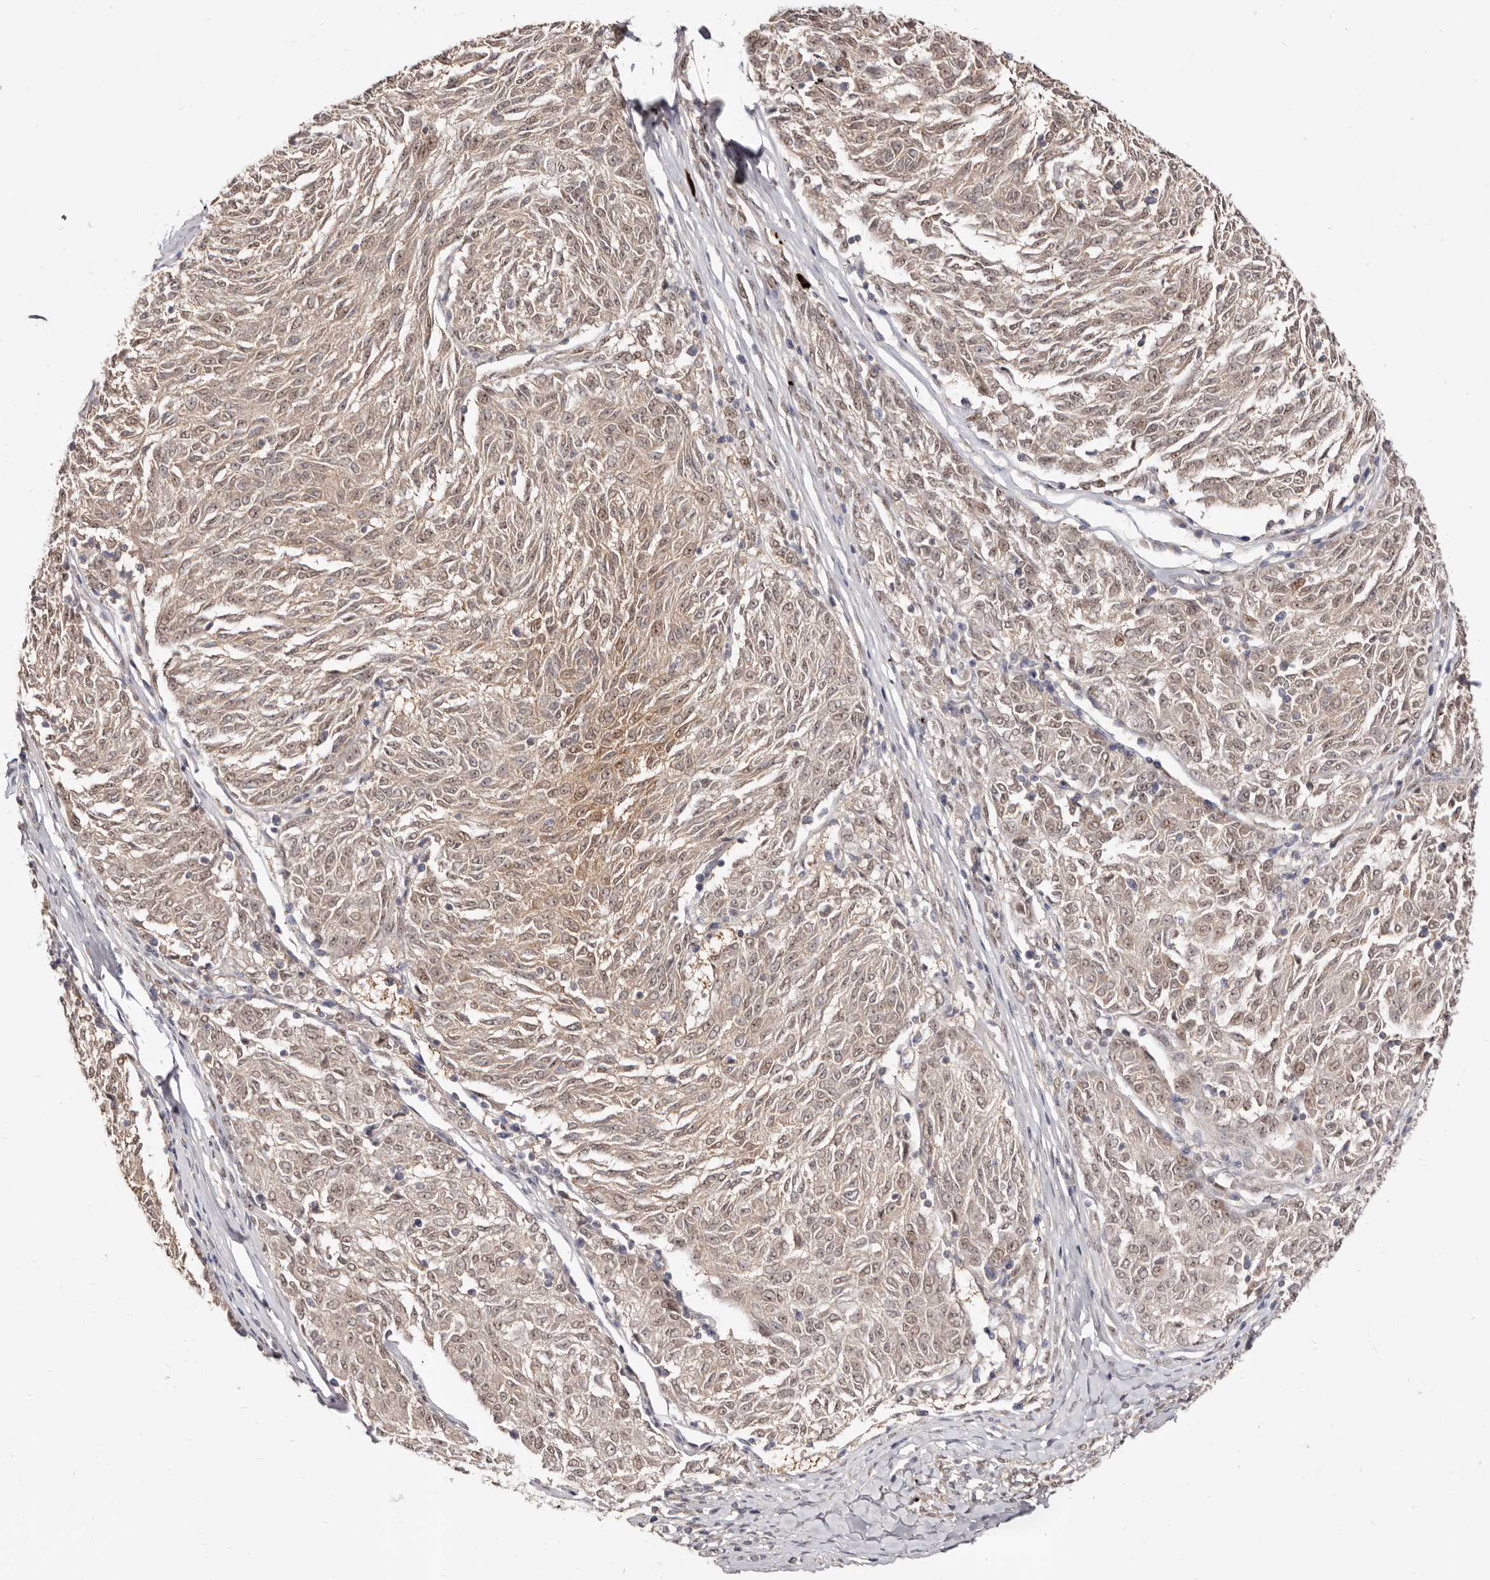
{"staining": {"intensity": "moderate", "quantity": ">75%", "location": "cytoplasmic/membranous,nuclear"}, "tissue": "melanoma", "cell_type": "Tumor cells", "image_type": "cancer", "snomed": [{"axis": "morphology", "description": "Malignant melanoma, NOS"}, {"axis": "topography", "description": "Skin"}], "caption": "IHC photomicrograph of human malignant melanoma stained for a protein (brown), which demonstrates medium levels of moderate cytoplasmic/membranous and nuclear staining in about >75% of tumor cells.", "gene": "TC2N", "patient": {"sex": "female", "age": 72}}